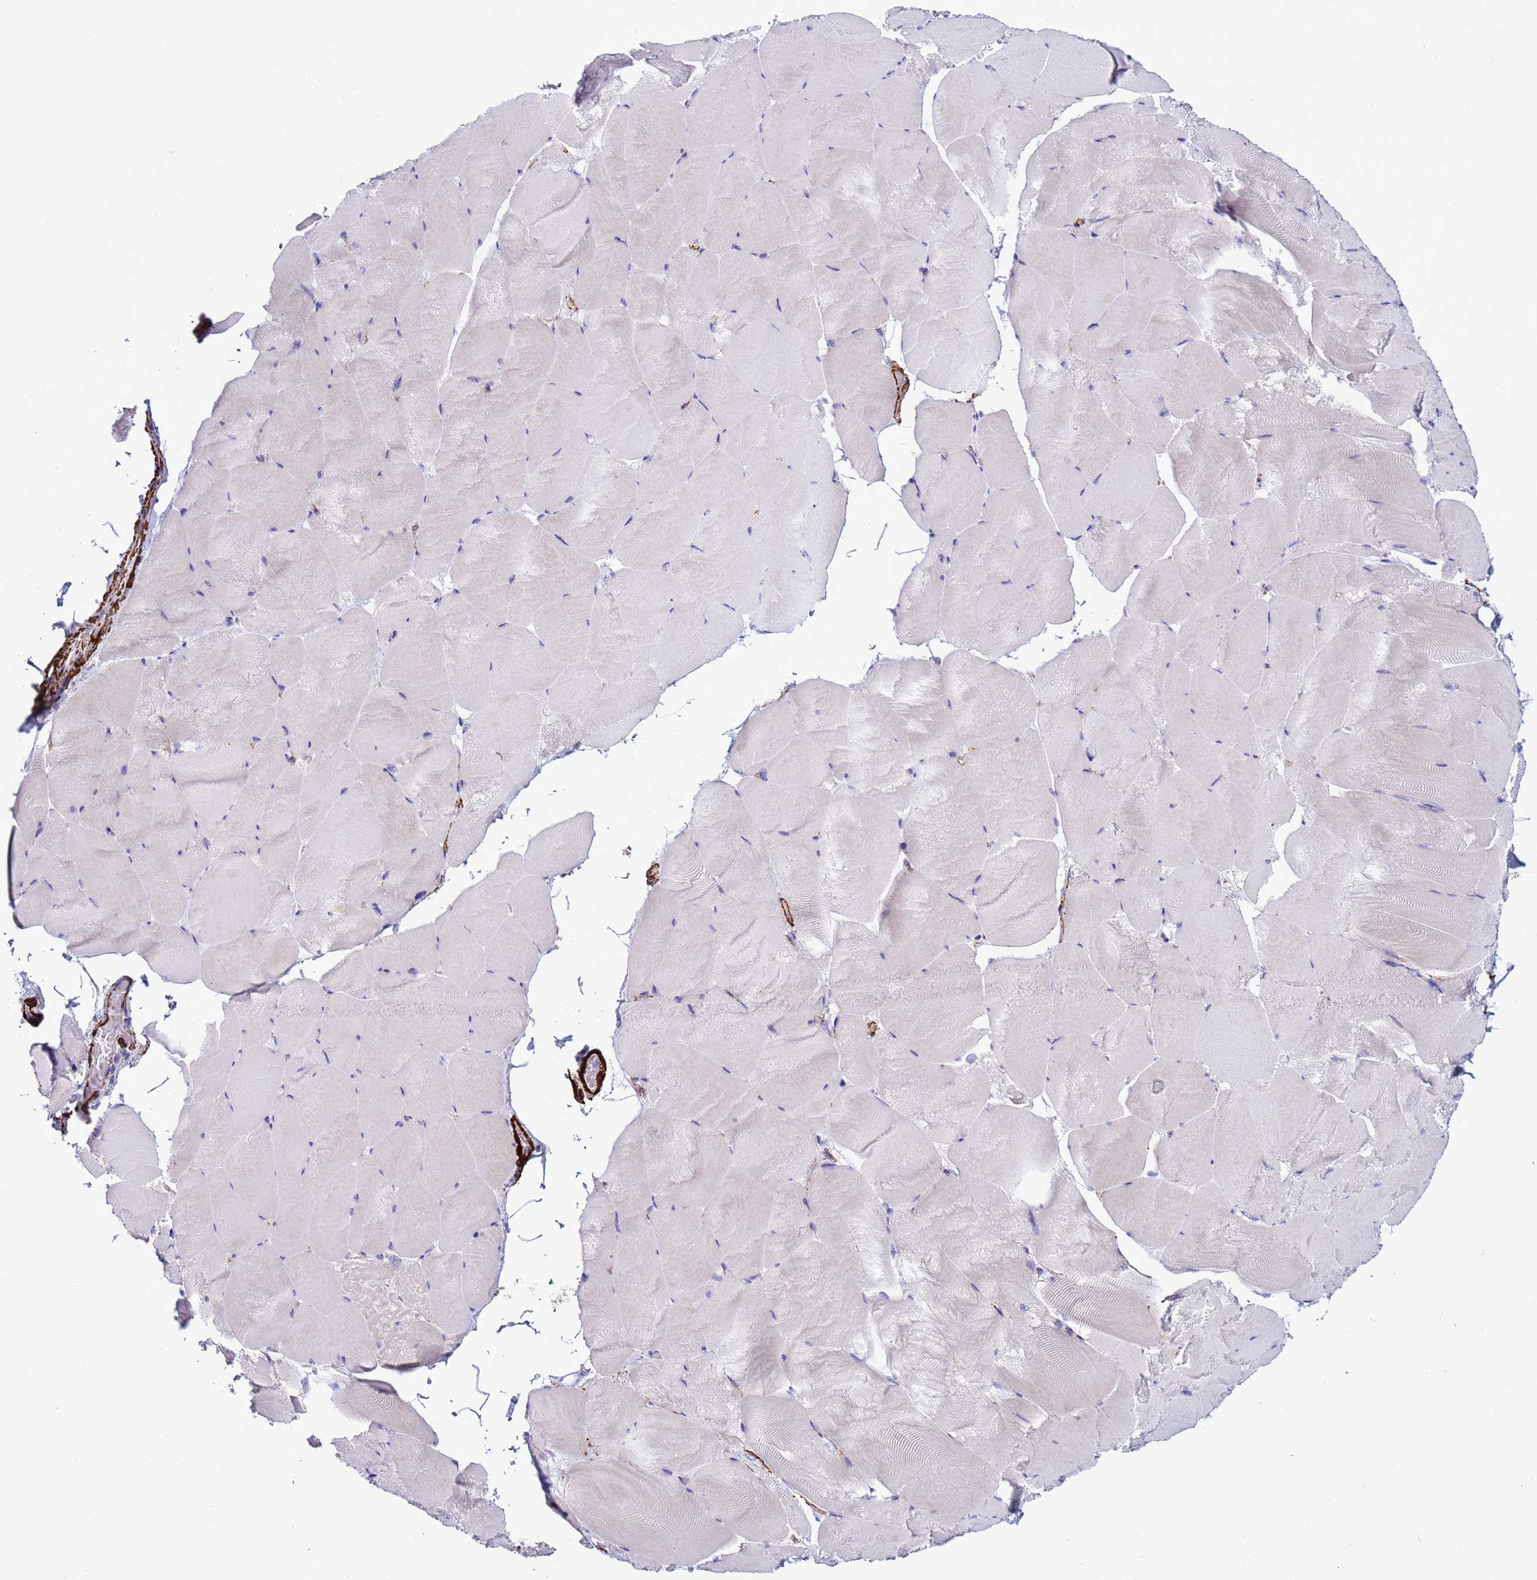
{"staining": {"intensity": "negative", "quantity": "none", "location": "none"}, "tissue": "skeletal muscle", "cell_type": "Myocytes", "image_type": "normal", "snomed": [{"axis": "morphology", "description": "Normal tissue, NOS"}, {"axis": "topography", "description": "Skeletal muscle"}], "caption": "Histopathology image shows no significant protein positivity in myocytes of unremarkable skeletal muscle.", "gene": "RABL2A", "patient": {"sex": "female", "age": 64}}